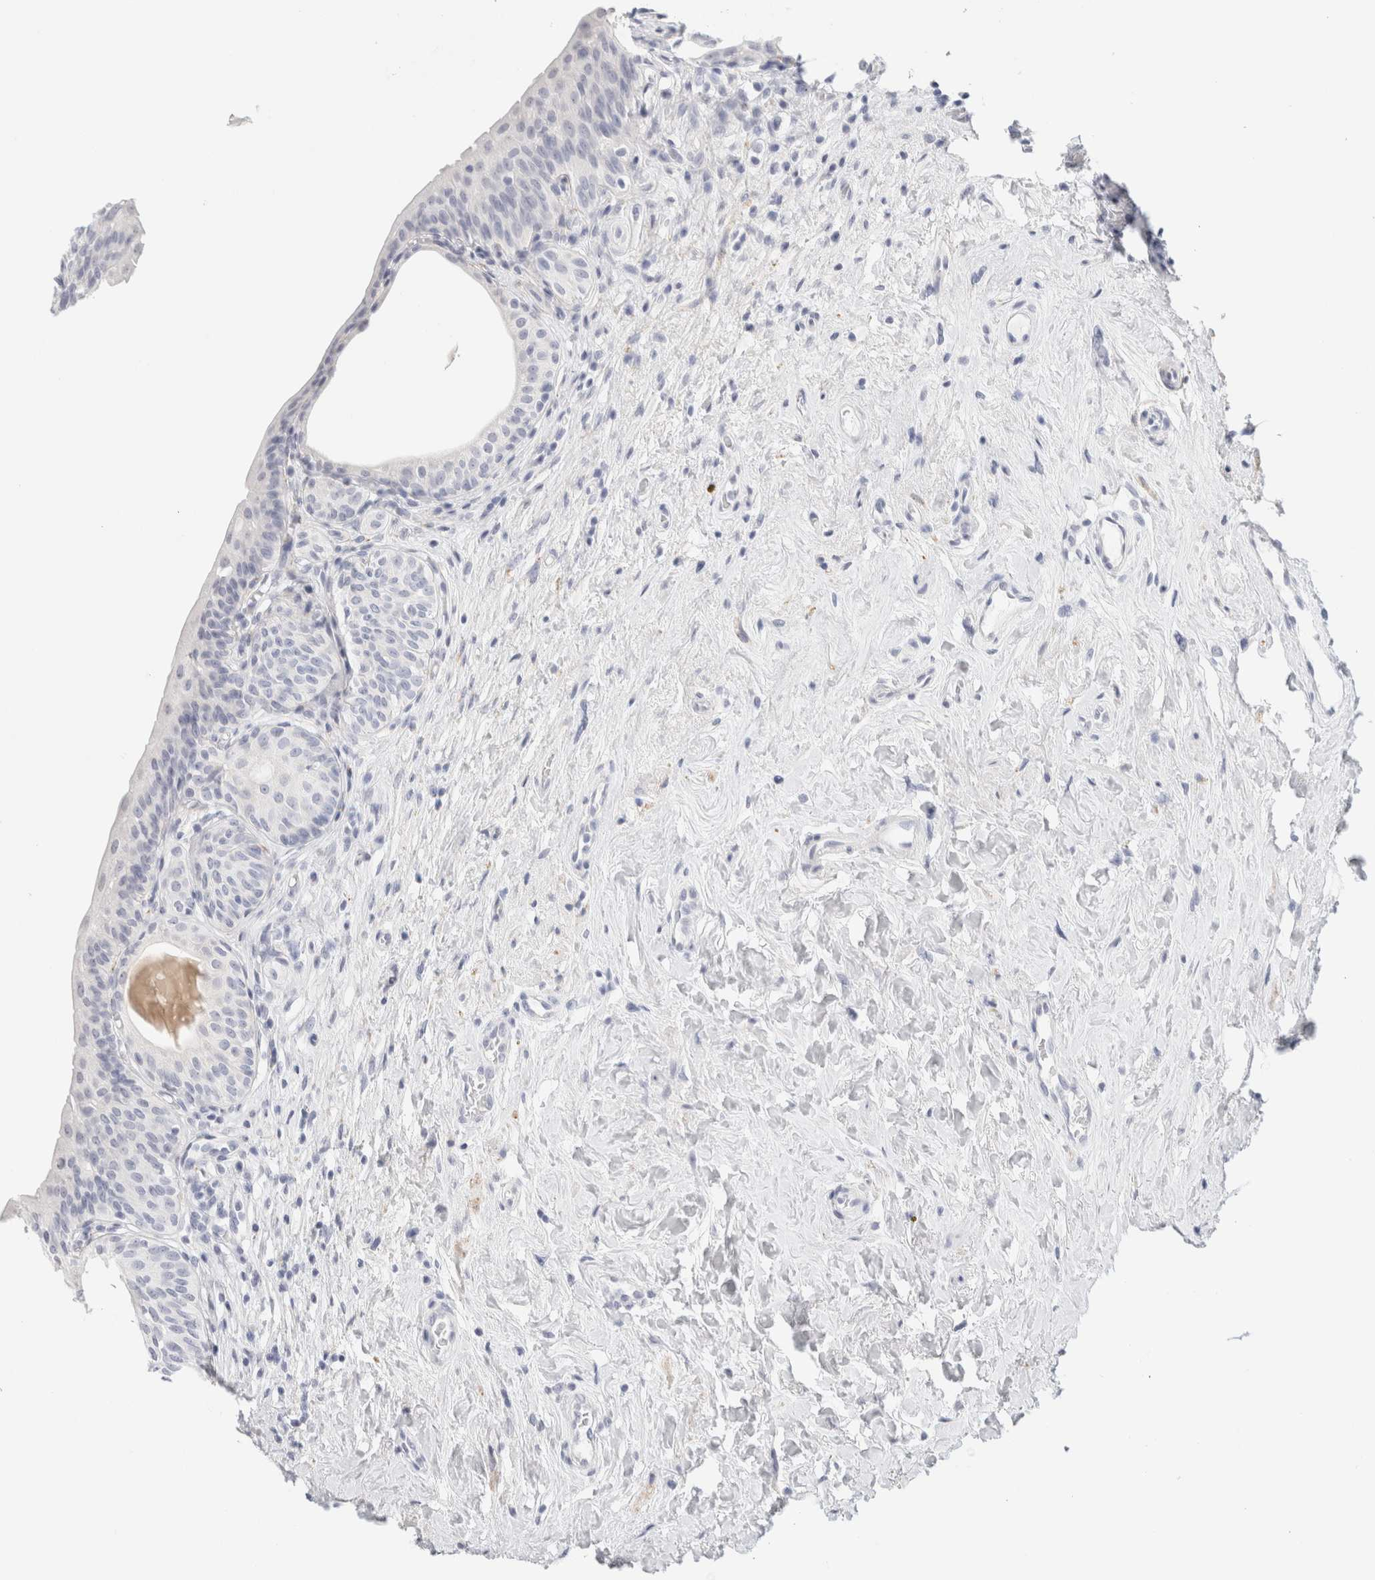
{"staining": {"intensity": "negative", "quantity": "none", "location": "none"}, "tissue": "urinary bladder", "cell_type": "Urothelial cells", "image_type": "normal", "snomed": [{"axis": "morphology", "description": "Normal tissue, NOS"}, {"axis": "topography", "description": "Urinary bladder"}], "caption": "Immunohistochemistry photomicrograph of unremarkable human urinary bladder stained for a protein (brown), which reveals no staining in urothelial cells.", "gene": "RTN4", "patient": {"sex": "male", "age": 83}}